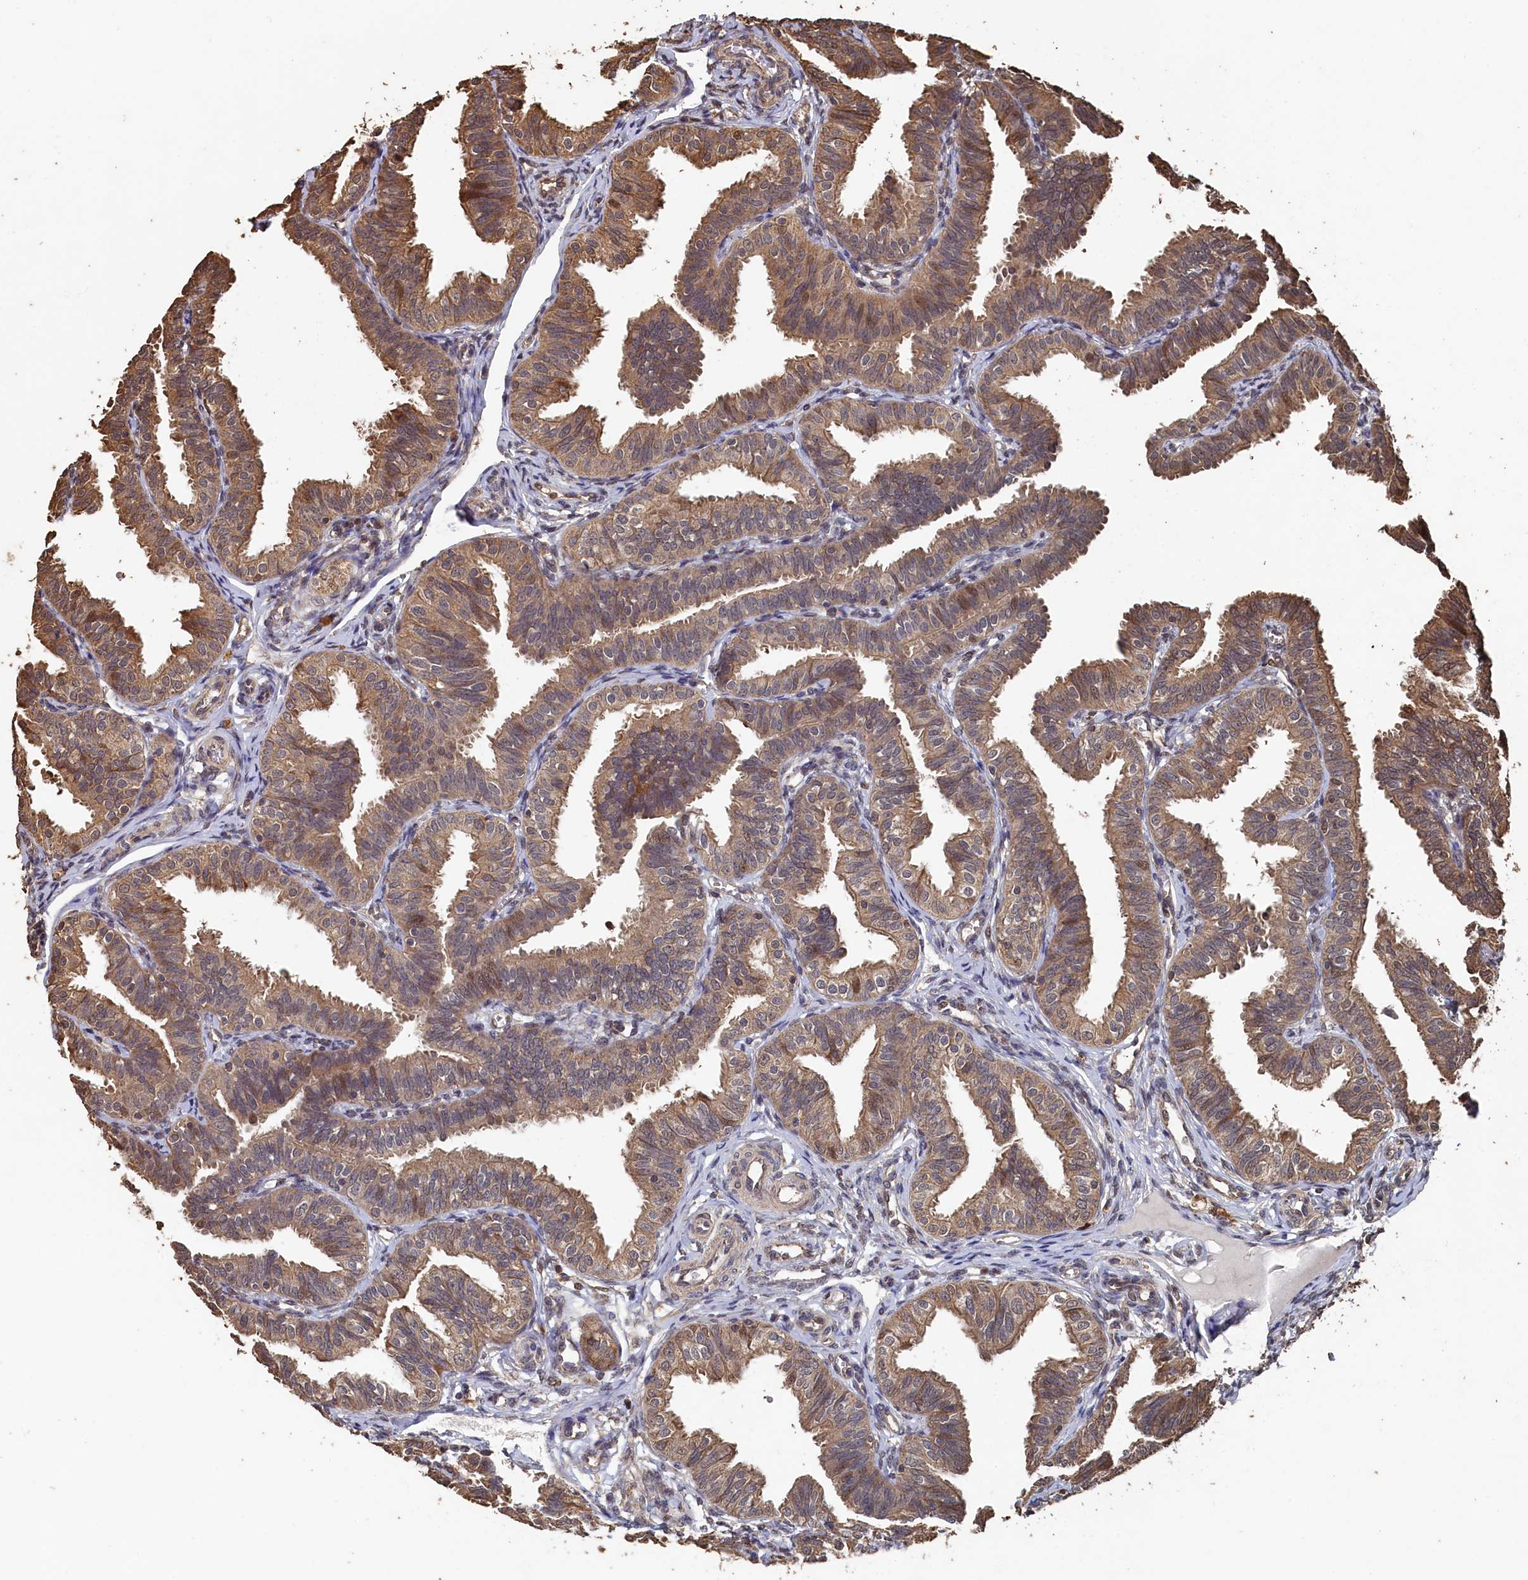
{"staining": {"intensity": "weak", "quantity": ">75%", "location": "cytoplasmic/membranous"}, "tissue": "fallopian tube", "cell_type": "Glandular cells", "image_type": "normal", "snomed": [{"axis": "morphology", "description": "Normal tissue, NOS"}, {"axis": "topography", "description": "Fallopian tube"}], "caption": "Human fallopian tube stained with a protein marker demonstrates weak staining in glandular cells.", "gene": "PIGN", "patient": {"sex": "female", "age": 35}}